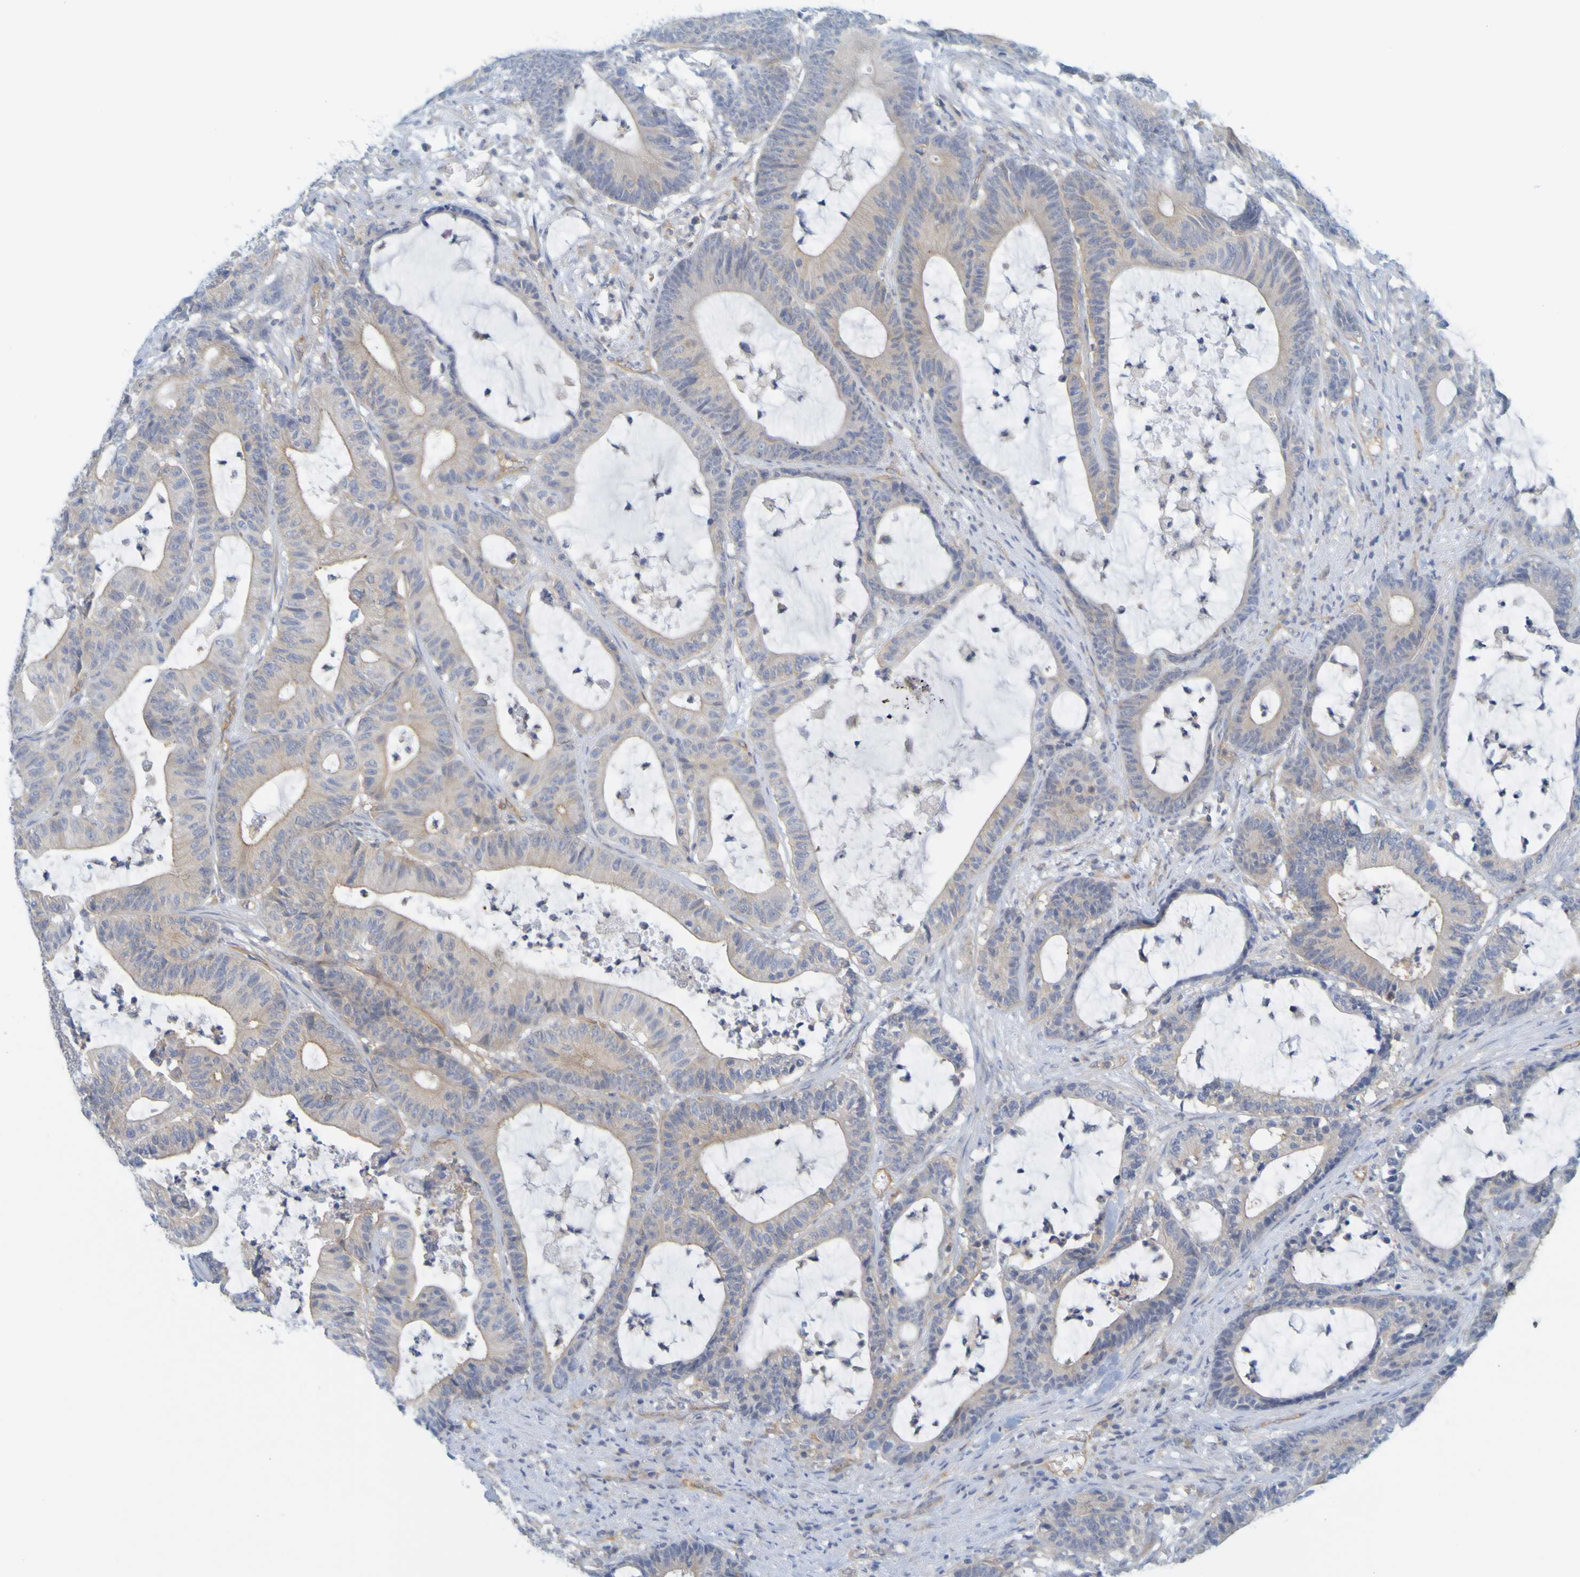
{"staining": {"intensity": "weak", "quantity": "25%-75%", "location": "cytoplasmic/membranous"}, "tissue": "colorectal cancer", "cell_type": "Tumor cells", "image_type": "cancer", "snomed": [{"axis": "morphology", "description": "Adenocarcinoma, NOS"}, {"axis": "topography", "description": "Colon"}], "caption": "Colorectal cancer tissue displays weak cytoplasmic/membranous staining in approximately 25%-75% of tumor cells", "gene": "APPL1", "patient": {"sex": "female", "age": 84}}